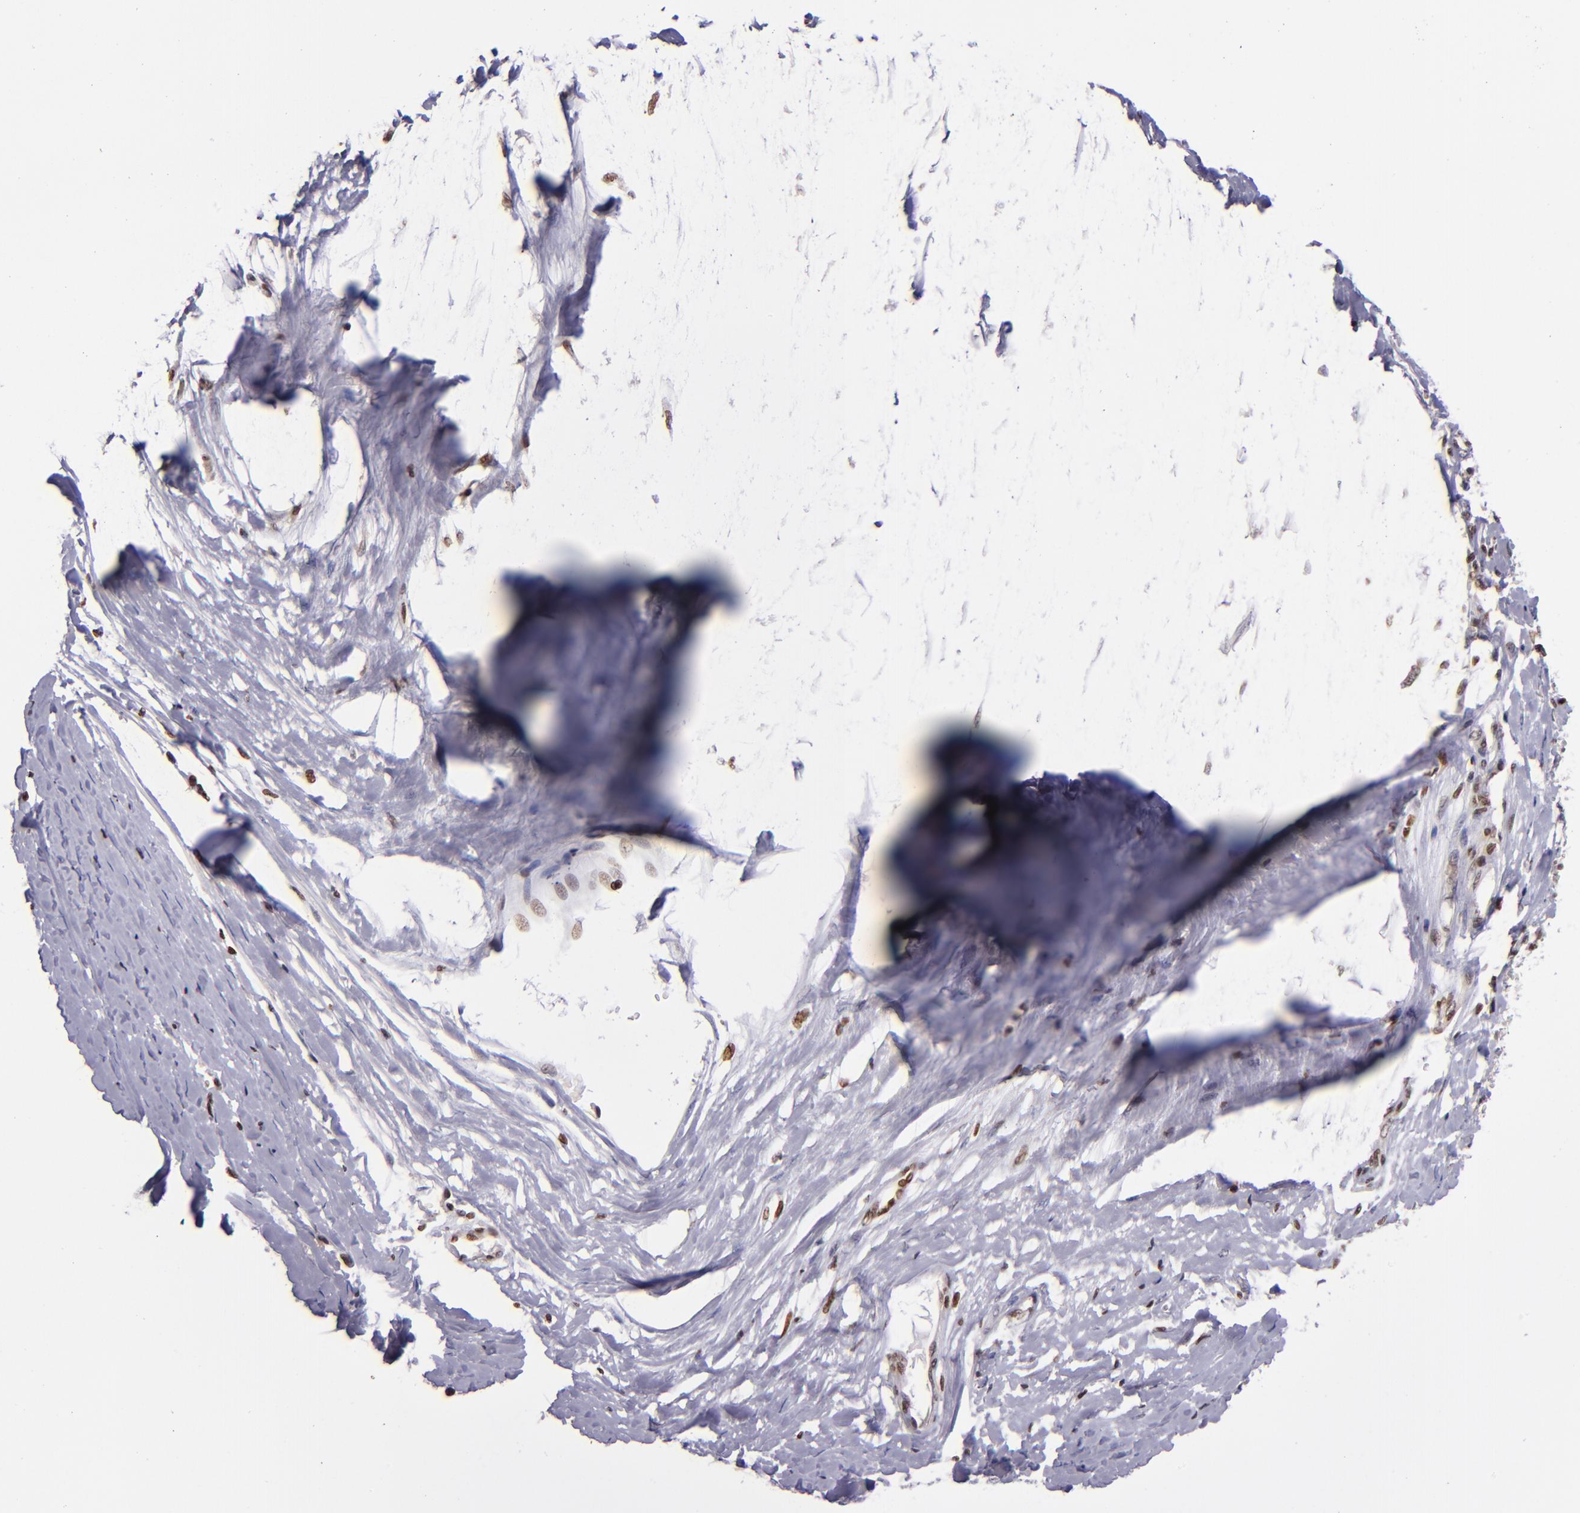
{"staining": {"intensity": "moderate", "quantity": ">75%", "location": "nuclear"}, "tissue": "melanoma", "cell_type": "Tumor cells", "image_type": "cancer", "snomed": [{"axis": "morphology", "description": "Malignant melanoma, Metastatic site"}, {"axis": "topography", "description": "Lymph node"}], "caption": "Protein positivity by IHC shows moderate nuclear staining in about >75% of tumor cells in melanoma. (DAB (3,3'-diaminobenzidine) IHC with brightfield microscopy, high magnification).", "gene": "CDKL5", "patient": {"sex": "male", "age": 59}}